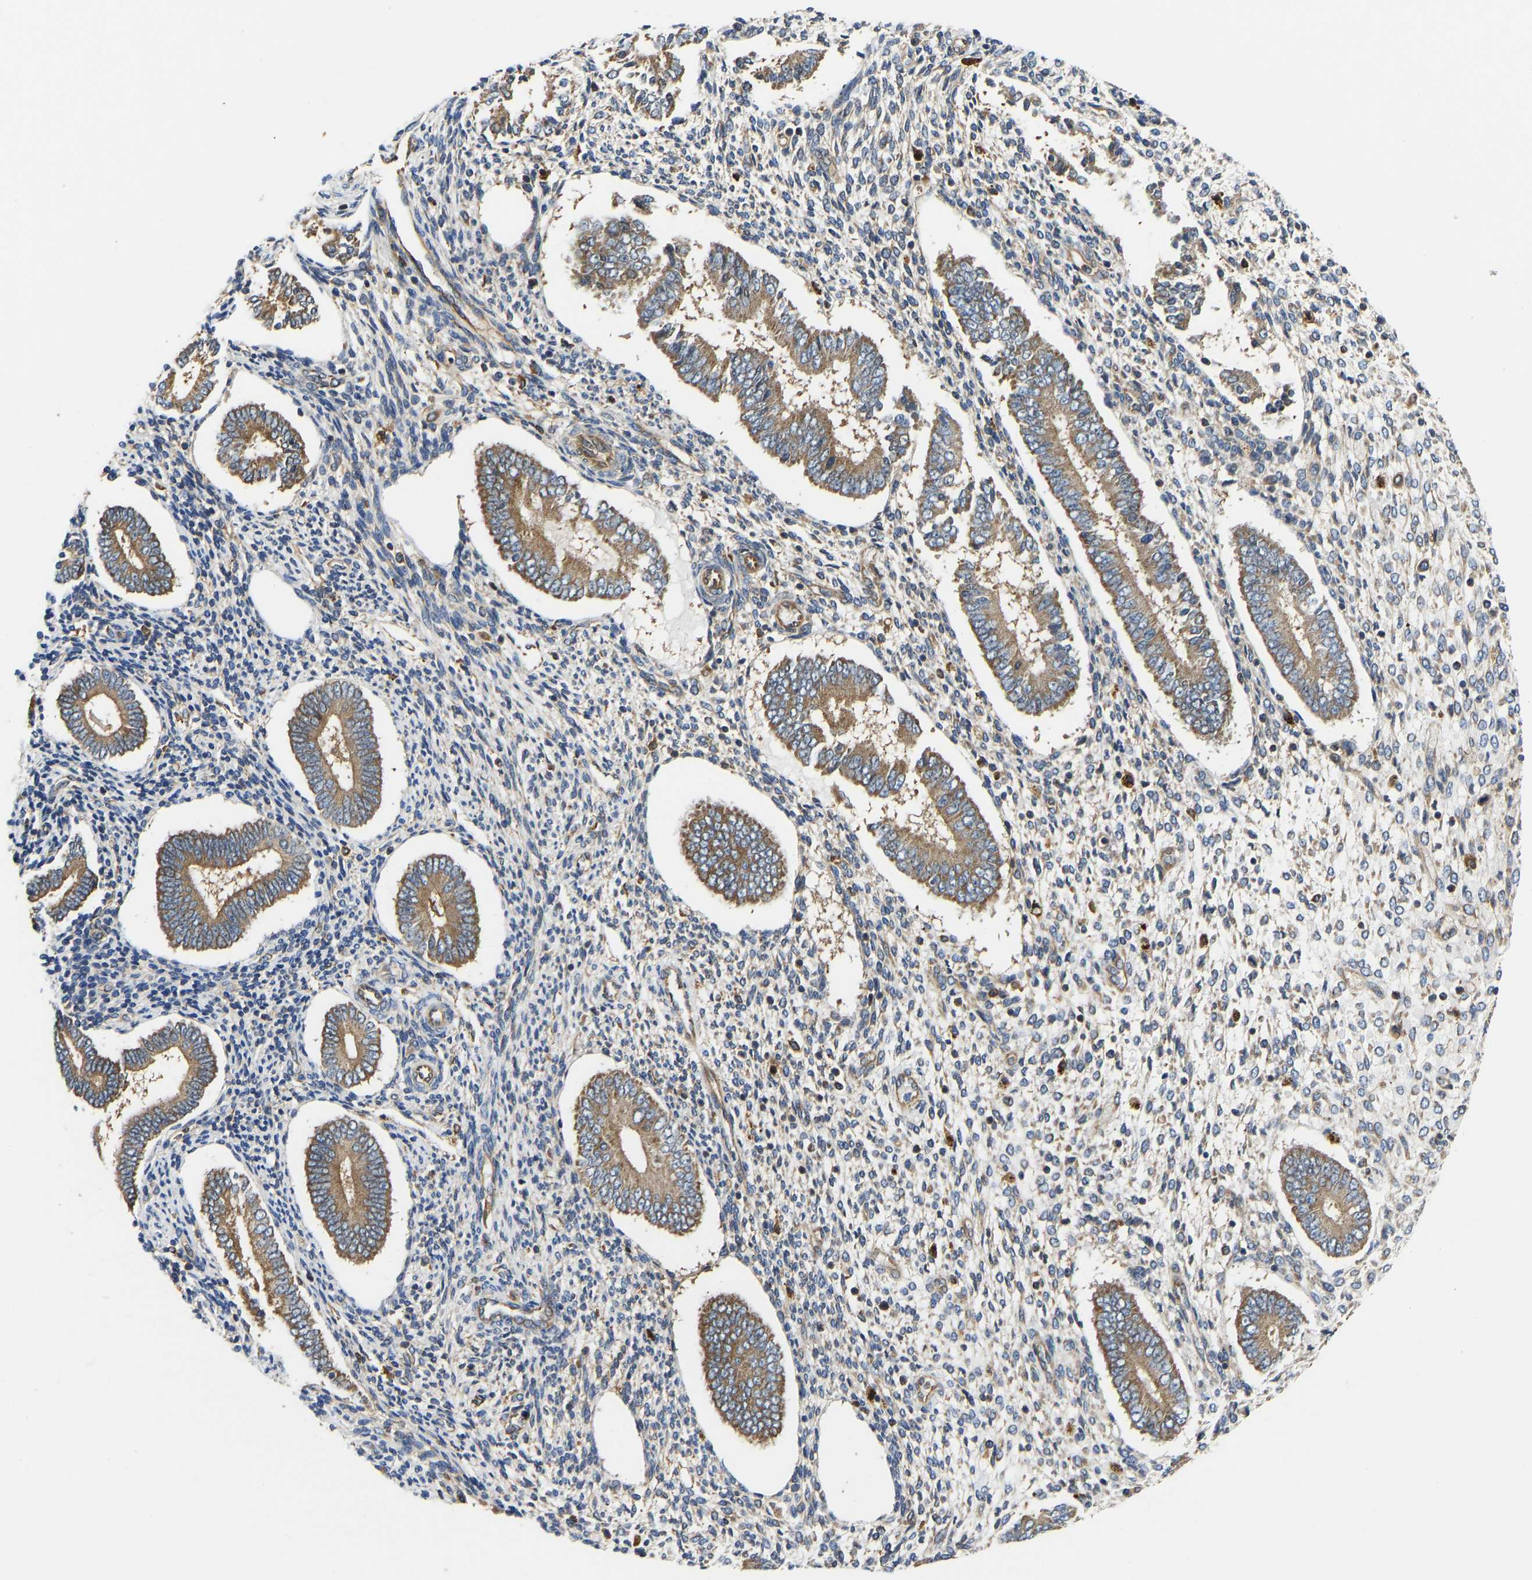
{"staining": {"intensity": "moderate", "quantity": "<25%", "location": "cytoplasmic/membranous"}, "tissue": "endometrium", "cell_type": "Cells in endometrial stroma", "image_type": "normal", "snomed": [{"axis": "morphology", "description": "Normal tissue, NOS"}, {"axis": "topography", "description": "Endometrium"}], "caption": "Immunohistochemical staining of benign endometrium shows low levels of moderate cytoplasmic/membranous positivity in about <25% of cells in endometrial stroma. (Brightfield microscopy of DAB IHC at high magnification).", "gene": "FLNB", "patient": {"sex": "female", "age": 42}}